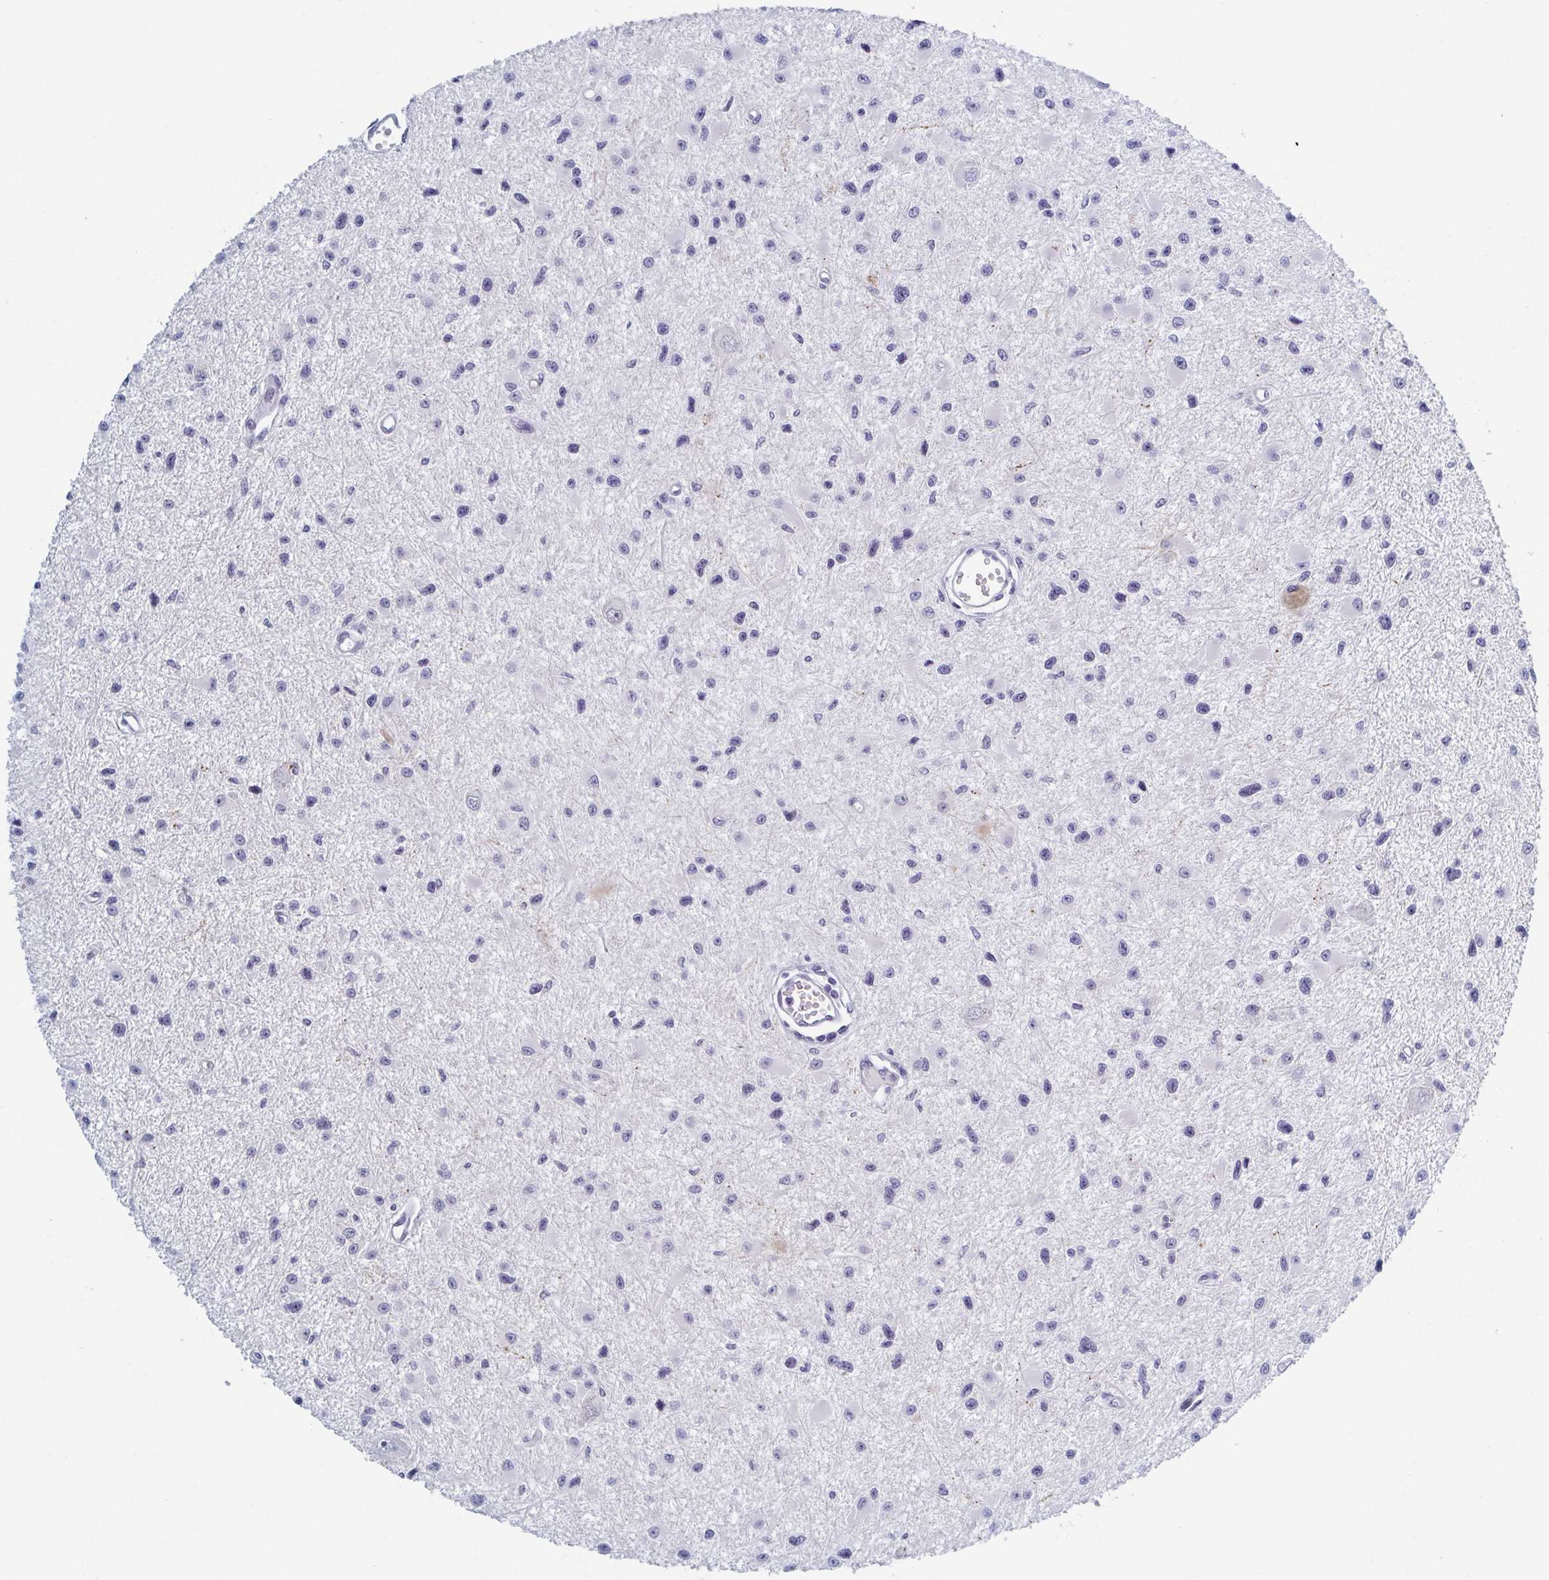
{"staining": {"intensity": "negative", "quantity": "none", "location": "none"}, "tissue": "glioma", "cell_type": "Tumor cells", "image_type": "cancer", "snomed": [{"axis": "morphology", "description": "Glioma, malignant, High grade"}, {"axis": "topography", "description": "Brain"}], "caption": "The image reveals no significant positivity in tumor cells of glioma. (DAB immunohistochemistry, high magnification).", "gene": "ZFP64", "patient": {"sex": "male", "age": 54}}